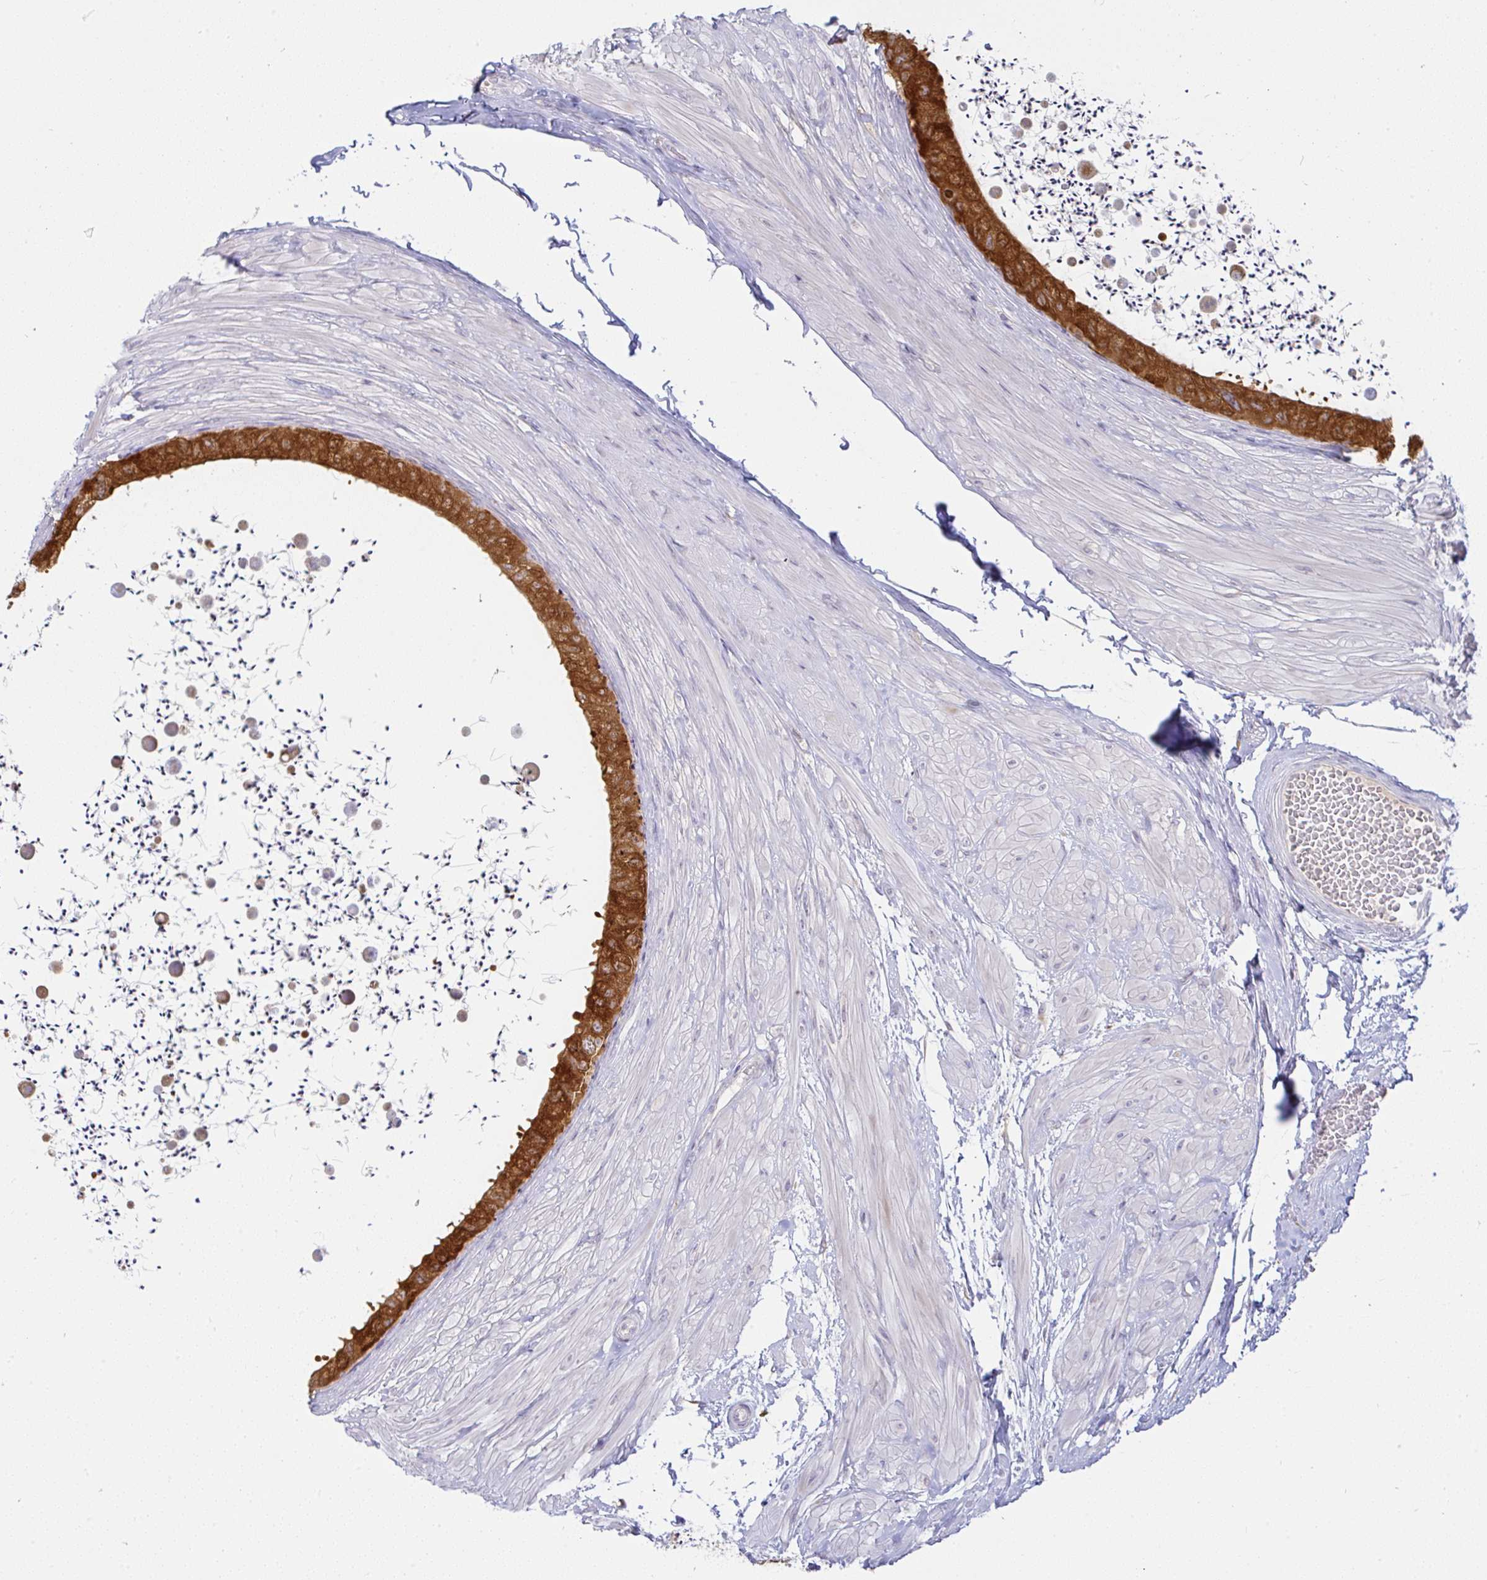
{"staining": {"intensity": "strong", "quantity": ">75%", "location": "cytoplasmic/membranous"}, "tissue": "epididymis", "cell_type": "Glandular cells", "image_type": "normal", "snomed": [{"axis": "morphology", "description": "Normal tissue, NOS"}, {"axis": "topography", "description": "Epididymis"}, {"axis": "topography", "description": "Peripheral nerve tissue"}], "caption": "IHC (DAB (3,3'-diaminobenzidine)) staining of benign human epididymis shows strong cytoplasmic/membranous protein positivity in about >75% of glandular cells. The staining is performed using DAB brown chromogen to label protein expression. The nuclei are counter-stained blue using hematoxylin.", "gene": "DERL2", "patient": {"sex": "male", "age": 32}}